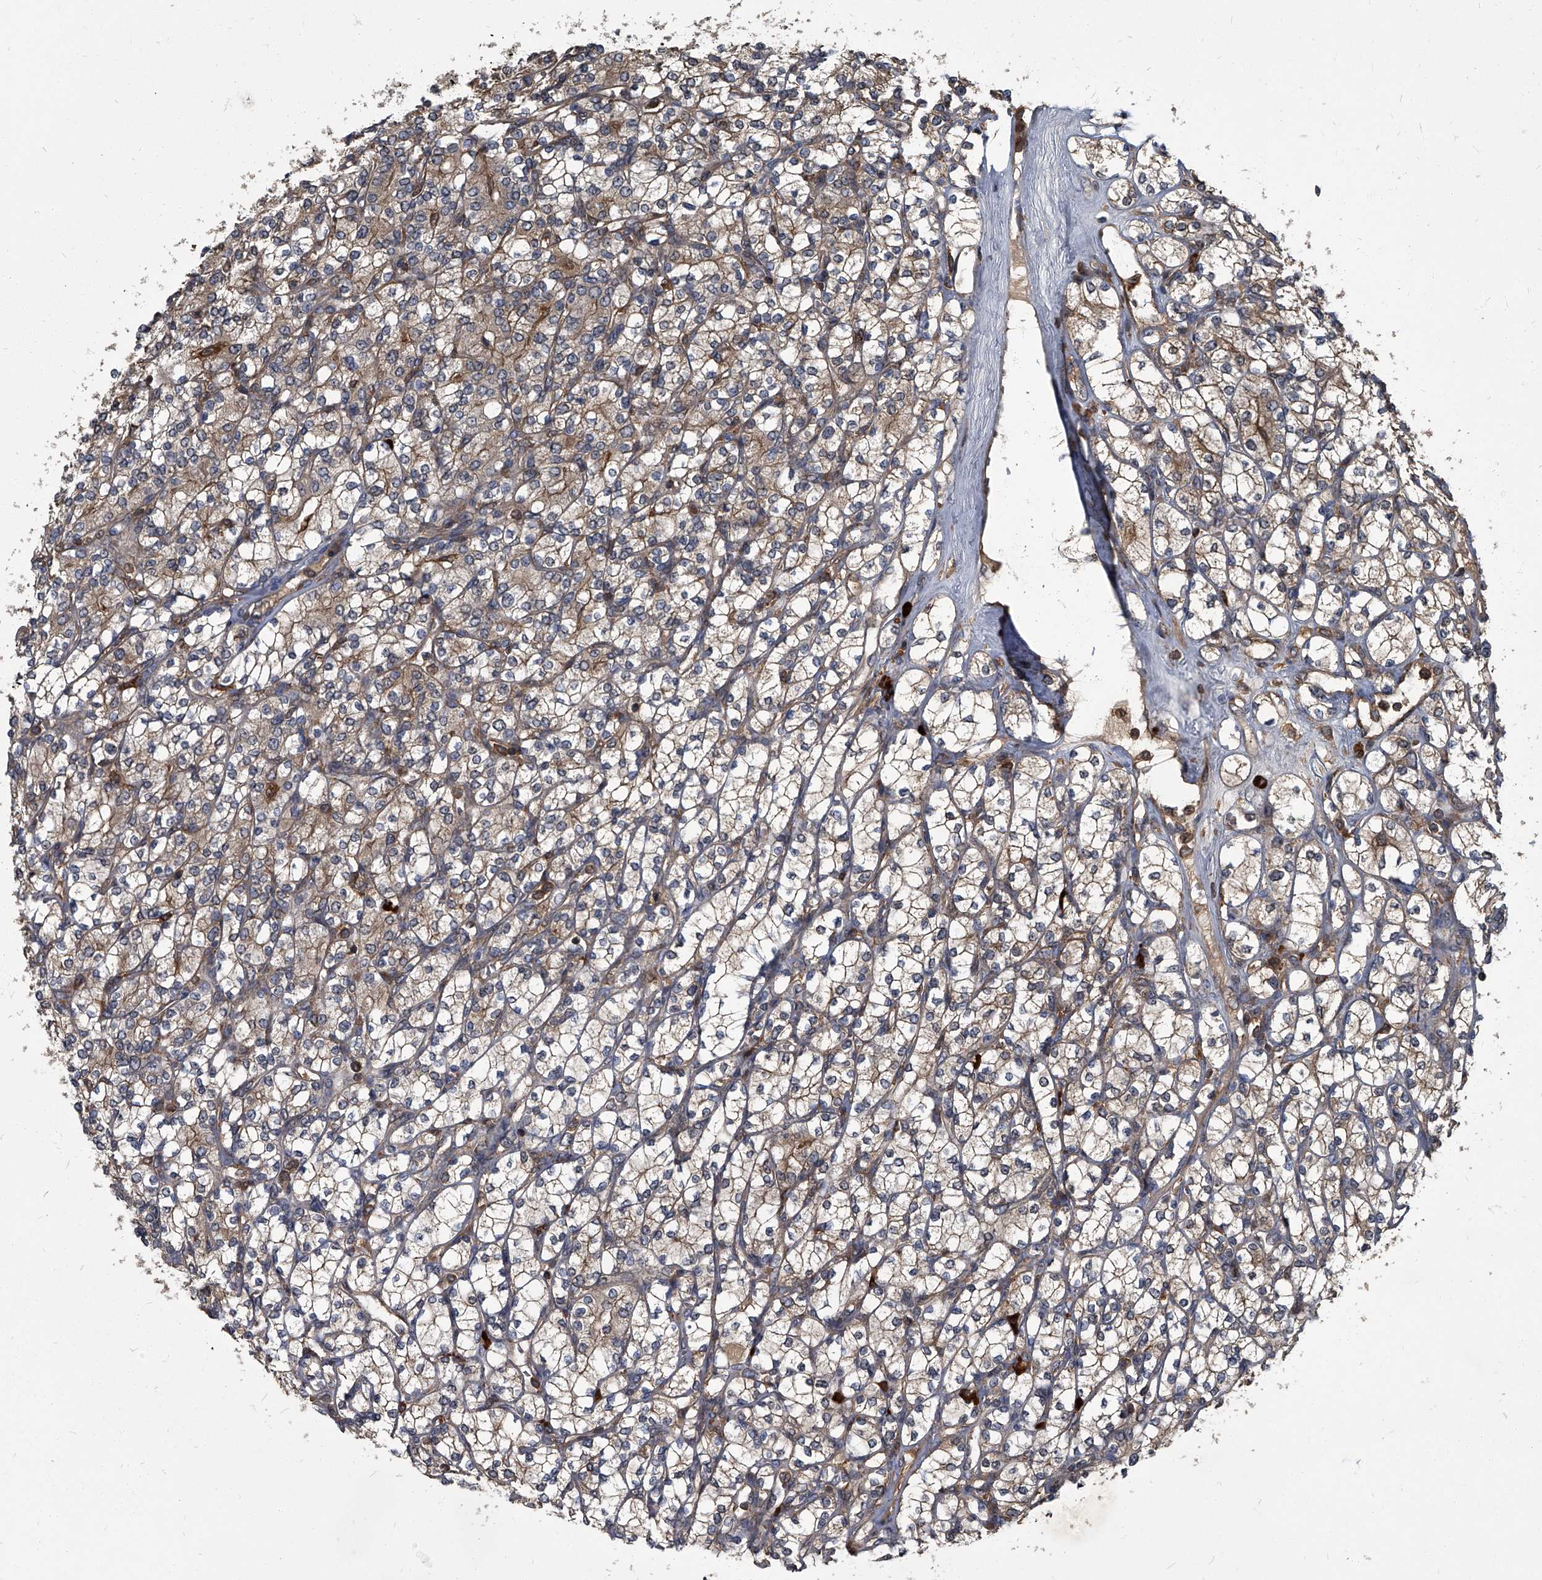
{"staining": {"intensity": "weak", "quantity": ">75%", "location": "cytoplasmic/membranous"}, "tissue": "renal cancer", "cell_type": "Tumor cells", "image_type": "cancer", "snomed": [{"axis": "morphology", "description": "Adenocarcinoma, NOS"}, {"axis": "topography", "description": "Kidney"}], "caption": "Human adenocarcinoma (renal) stained with a protein marker shows weak staining in tumor cells.", "gene": "CDV3", "patient": {"sex": "male", "age": 77}}